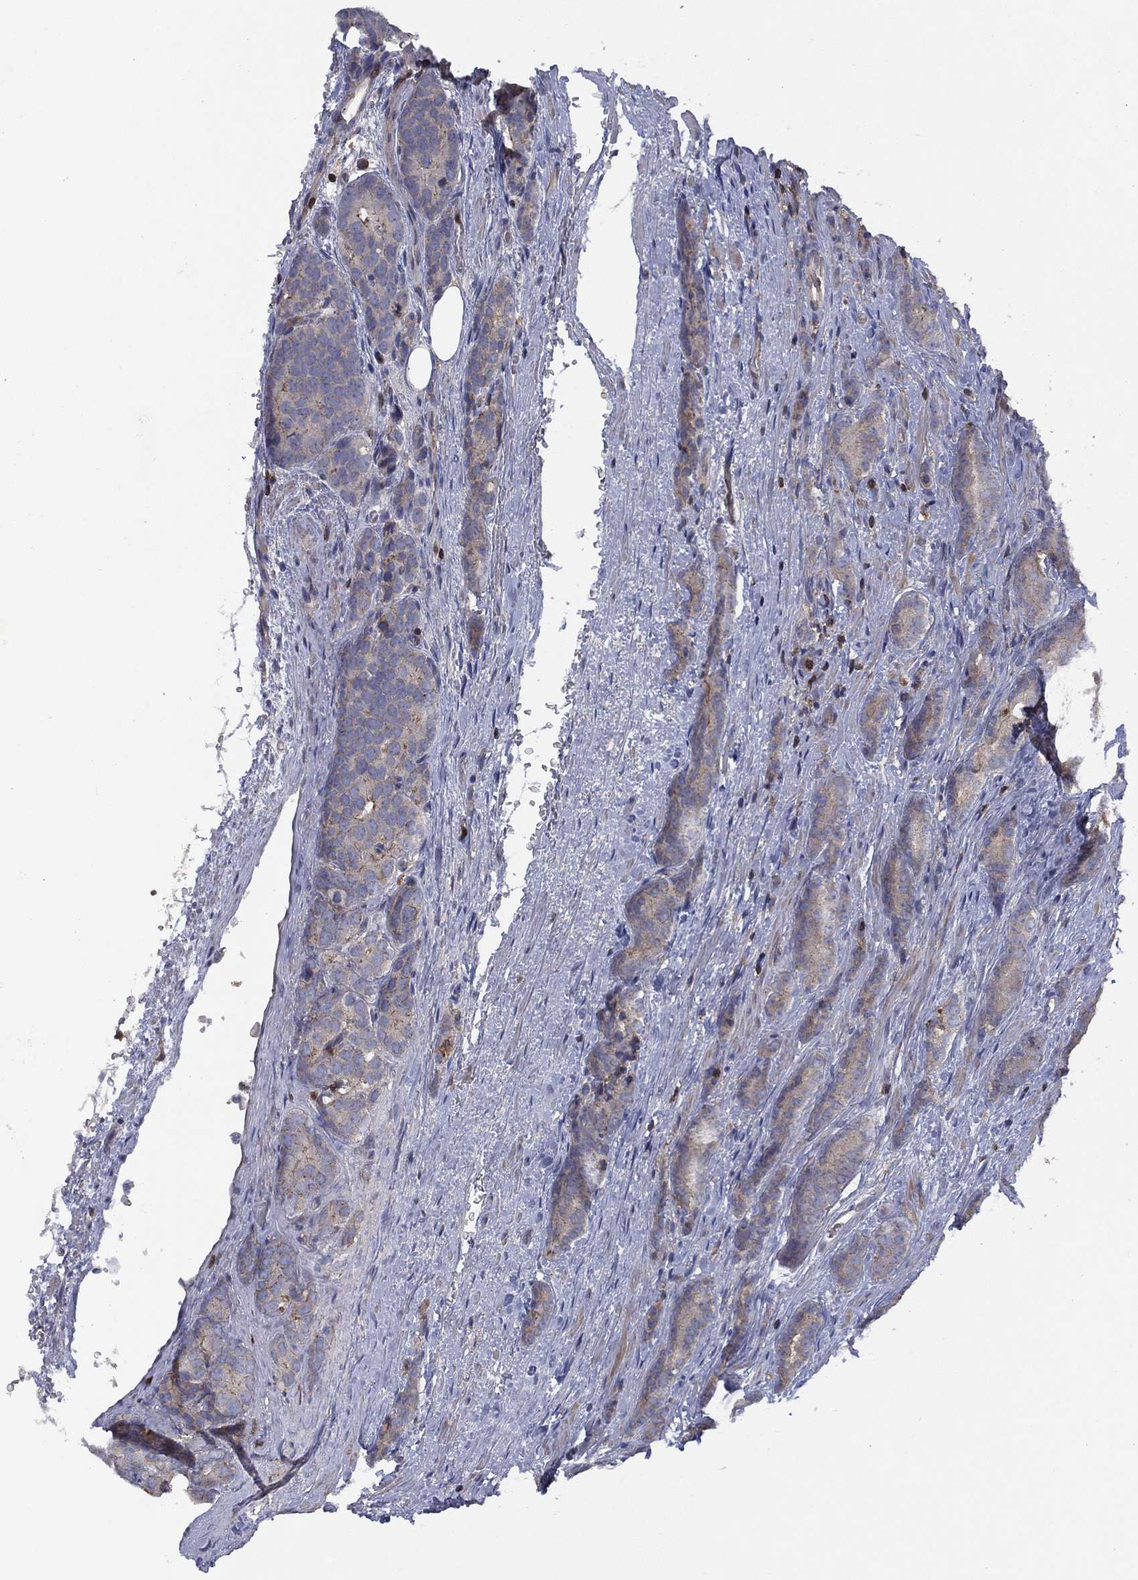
{"staining": {"intensity": "moderate", "quantity": "<25%", "location": "cytoplasmic/membranous"}, "tissue": "prostate cancer", "cell_type": "Tumor cells", "image_type": "cancer", "snomed": [{"axis": "morphology", "description": "Adenocarcinoma, NOS"}, {"axis": "topography", "description": "Prostate"}], "caption": "Immunohistochemistry (IHC) image of prostate cancer (adenocarcinoma) stained for a protein (brown), which shows low levels of moderate cytoplasmic/membranous expression in approximately <25% of tumor cells.", "gene": "DOCK8", "patient": {"sex": "male", "age": 71}}